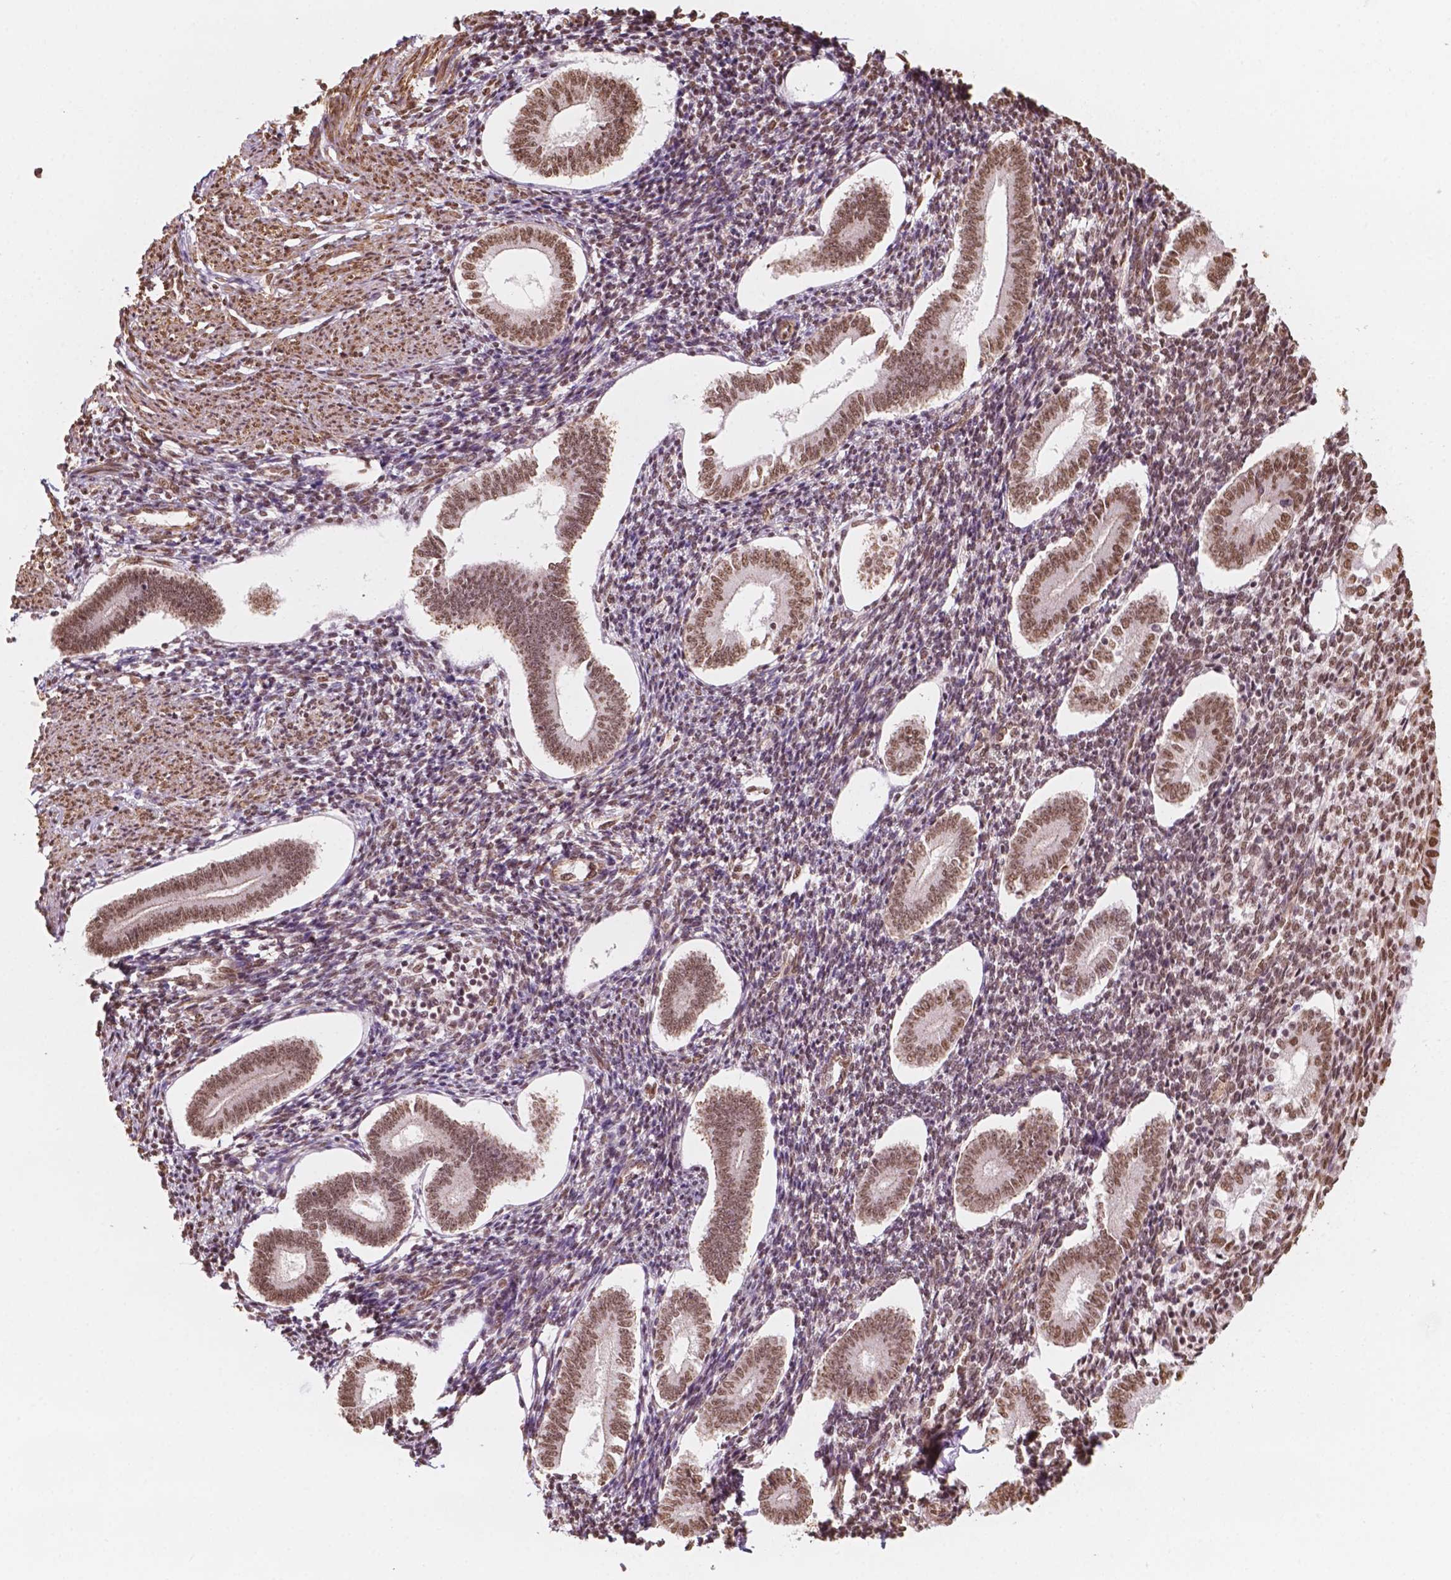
{"staining": {"intensity": "moderate", "quantity": "25%-75%", "location": "nuclear"}, "tissue": "endometrium", "cell_type": "Cells in endometrial stroma", "image_type": "normal", "snomed": [{"axis": "morphology", "description": "Normal tissue, NOS"}, {"axis": "topography", "description": "Endometrium"}], "caption": "Approximately 25%-75% of cells in endometrial stroma in normal endometrium demonstrate moderate nuclear protein positivity as visualized by brown immunohistochemical staining.", "gene": "GTF3C5", "patient": {"sex": "female", "age": 40}}